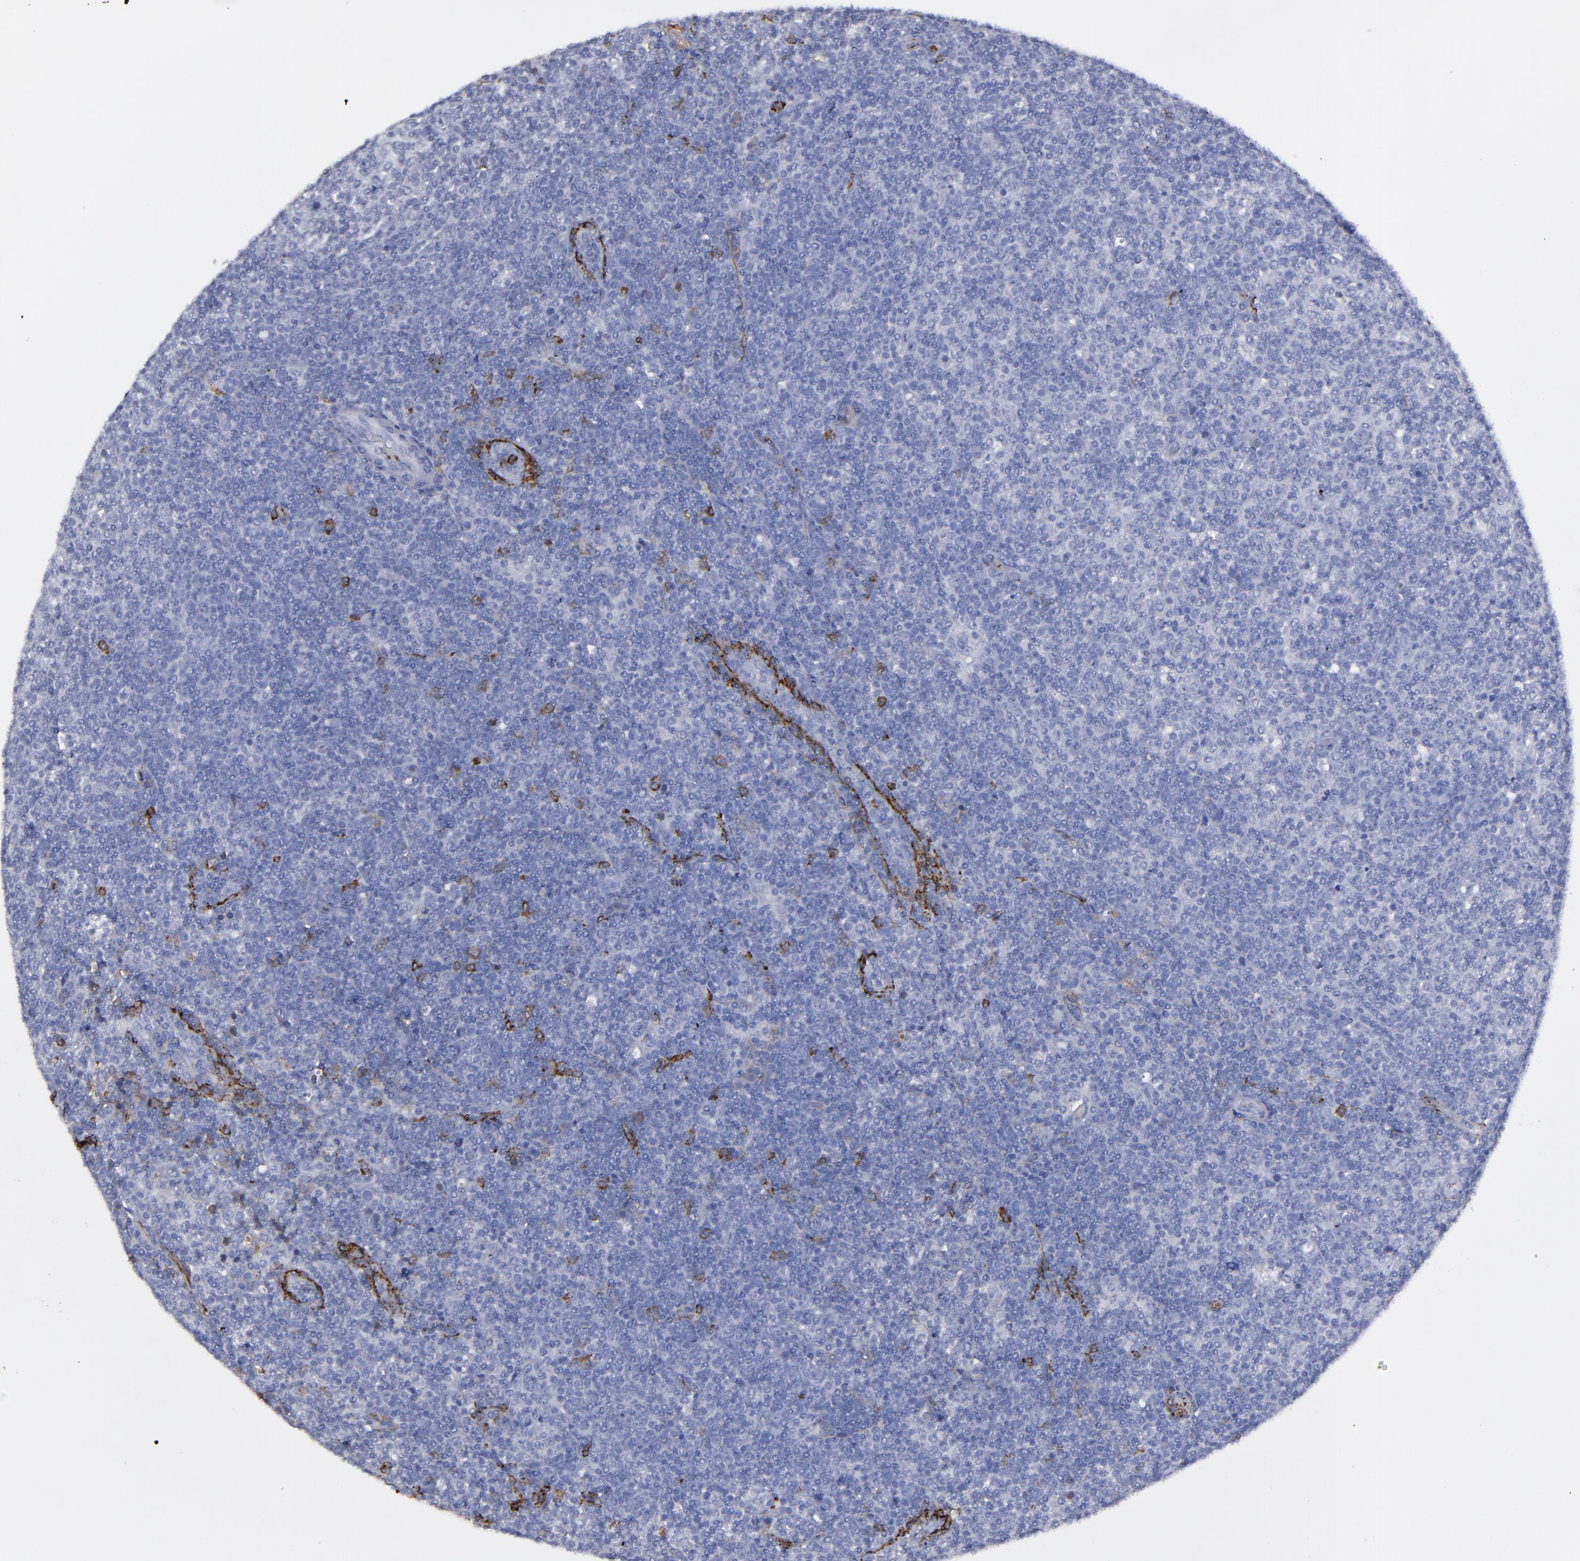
{"staining": {"intensity": "negative", "quantity": "none", "location": "none"}, "tissue": "lymphoma", "cell_type": "Tumor cells", "image_type": "cancer", "snomed": [{"axis": "morphology", "description": "Malignant lymphoma, non-Hodgkin's type, Low grade"}, {"axis": "topography", "description": "Lymph node"}], "caption": "High power microscopy histopathology image of an immunohistochemistry micrograph of low-grade malignant lymphoma, non-Hodgkin's type, revealing no significant expression in tumor cells. (Stains: DAB (3,3'-diaminobenzidine) immunohistochemistry (IHC) with hematoxylin counter stain, Microscopy: brightfield microscopy at high magnification).", "gene": "CD36", "patient": {"sex": "male", "age": 70}}